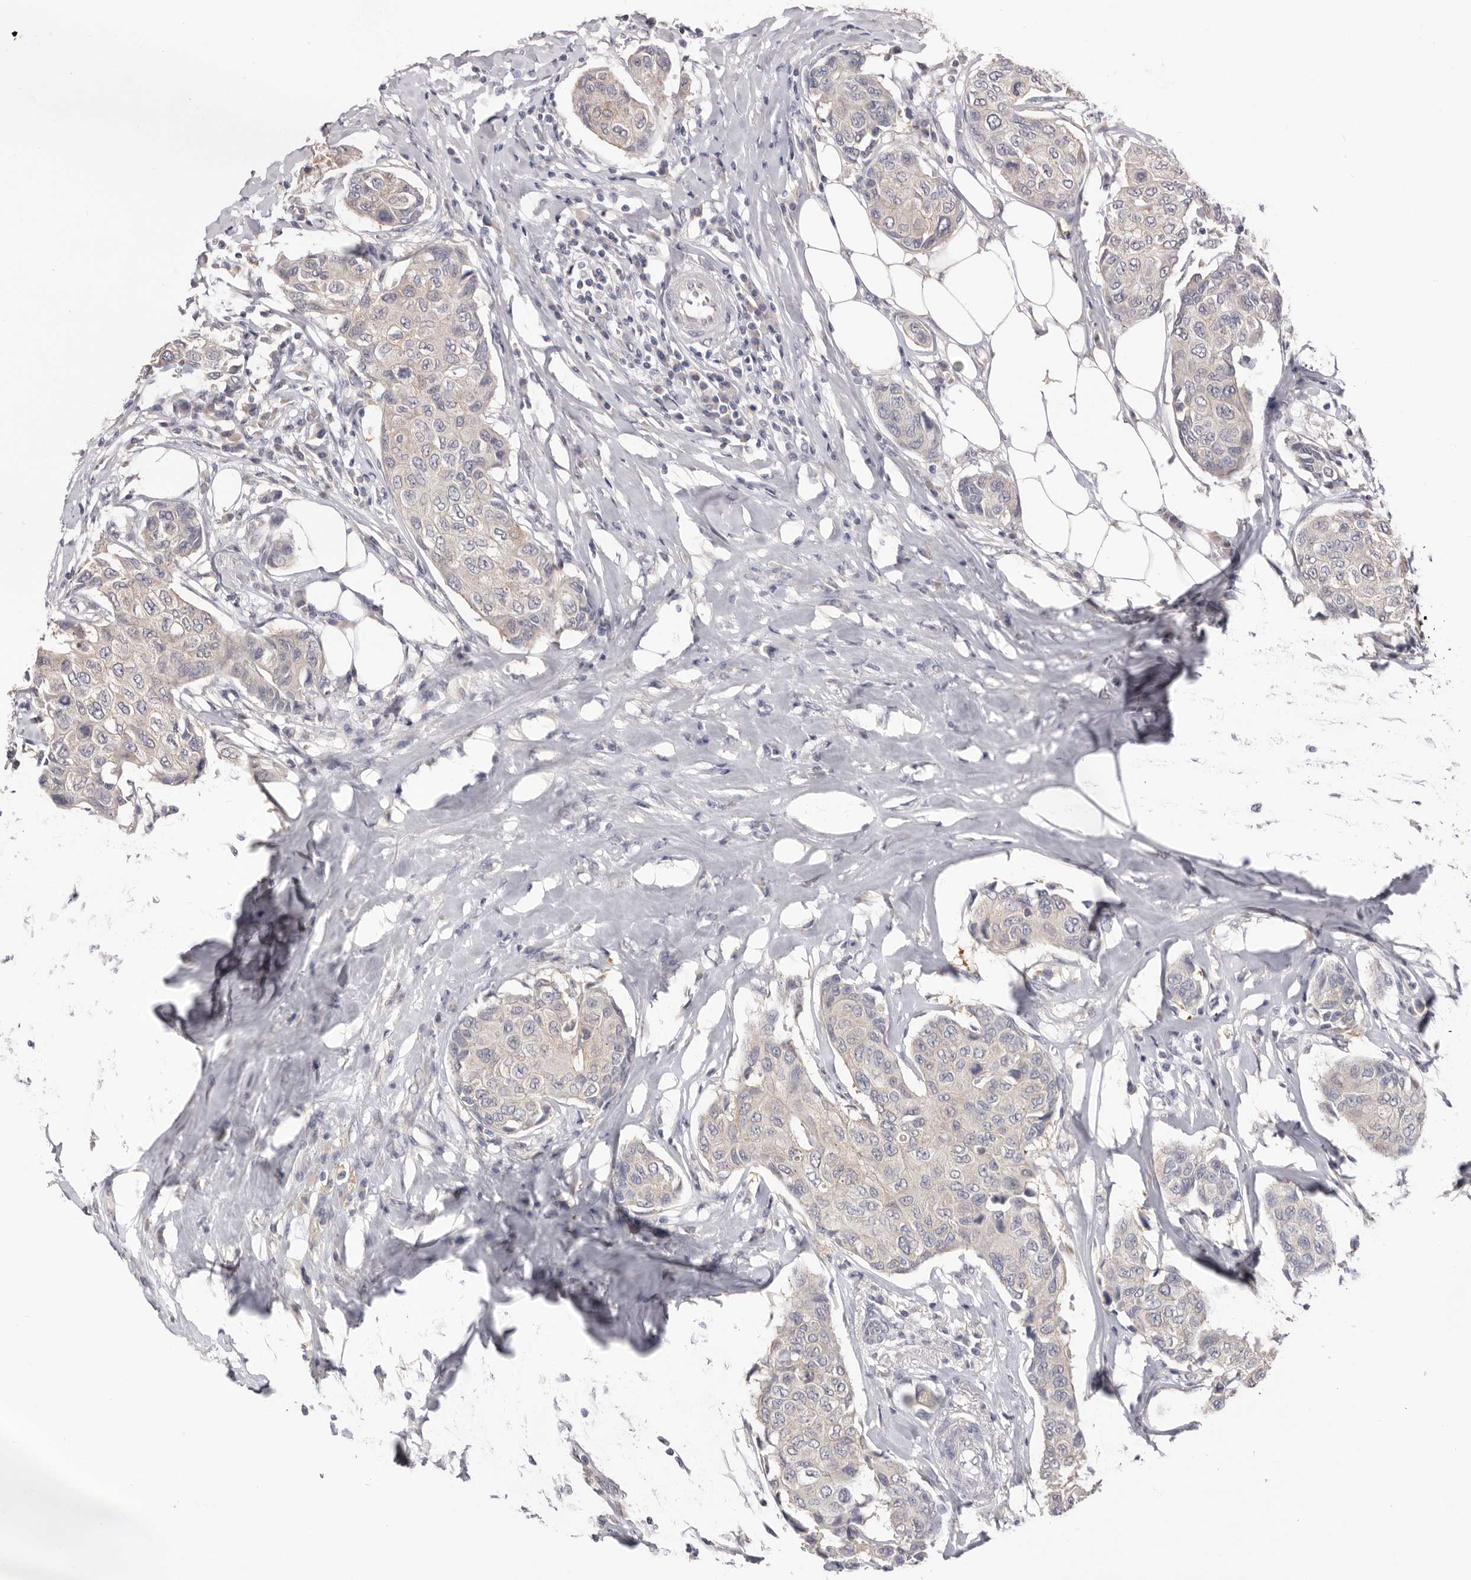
{"staining": {"intensity": "negative", "quantity": "none", "location": "none"}, "tissue": "breast cancer", "cell_type": "Tumor cells", "image_type": "cancer", "snomed": [{"axis": "morphology", "description": "Duct carcinoma"}, {"axis": "topography", "description": "Breast"}], "caption": "Tumor cells are negative for brown protein staining in breast cancer (invasive ductal carcinoma).", "gene": "DOP1A", "patient": {"sex": "female", "age": 80}}